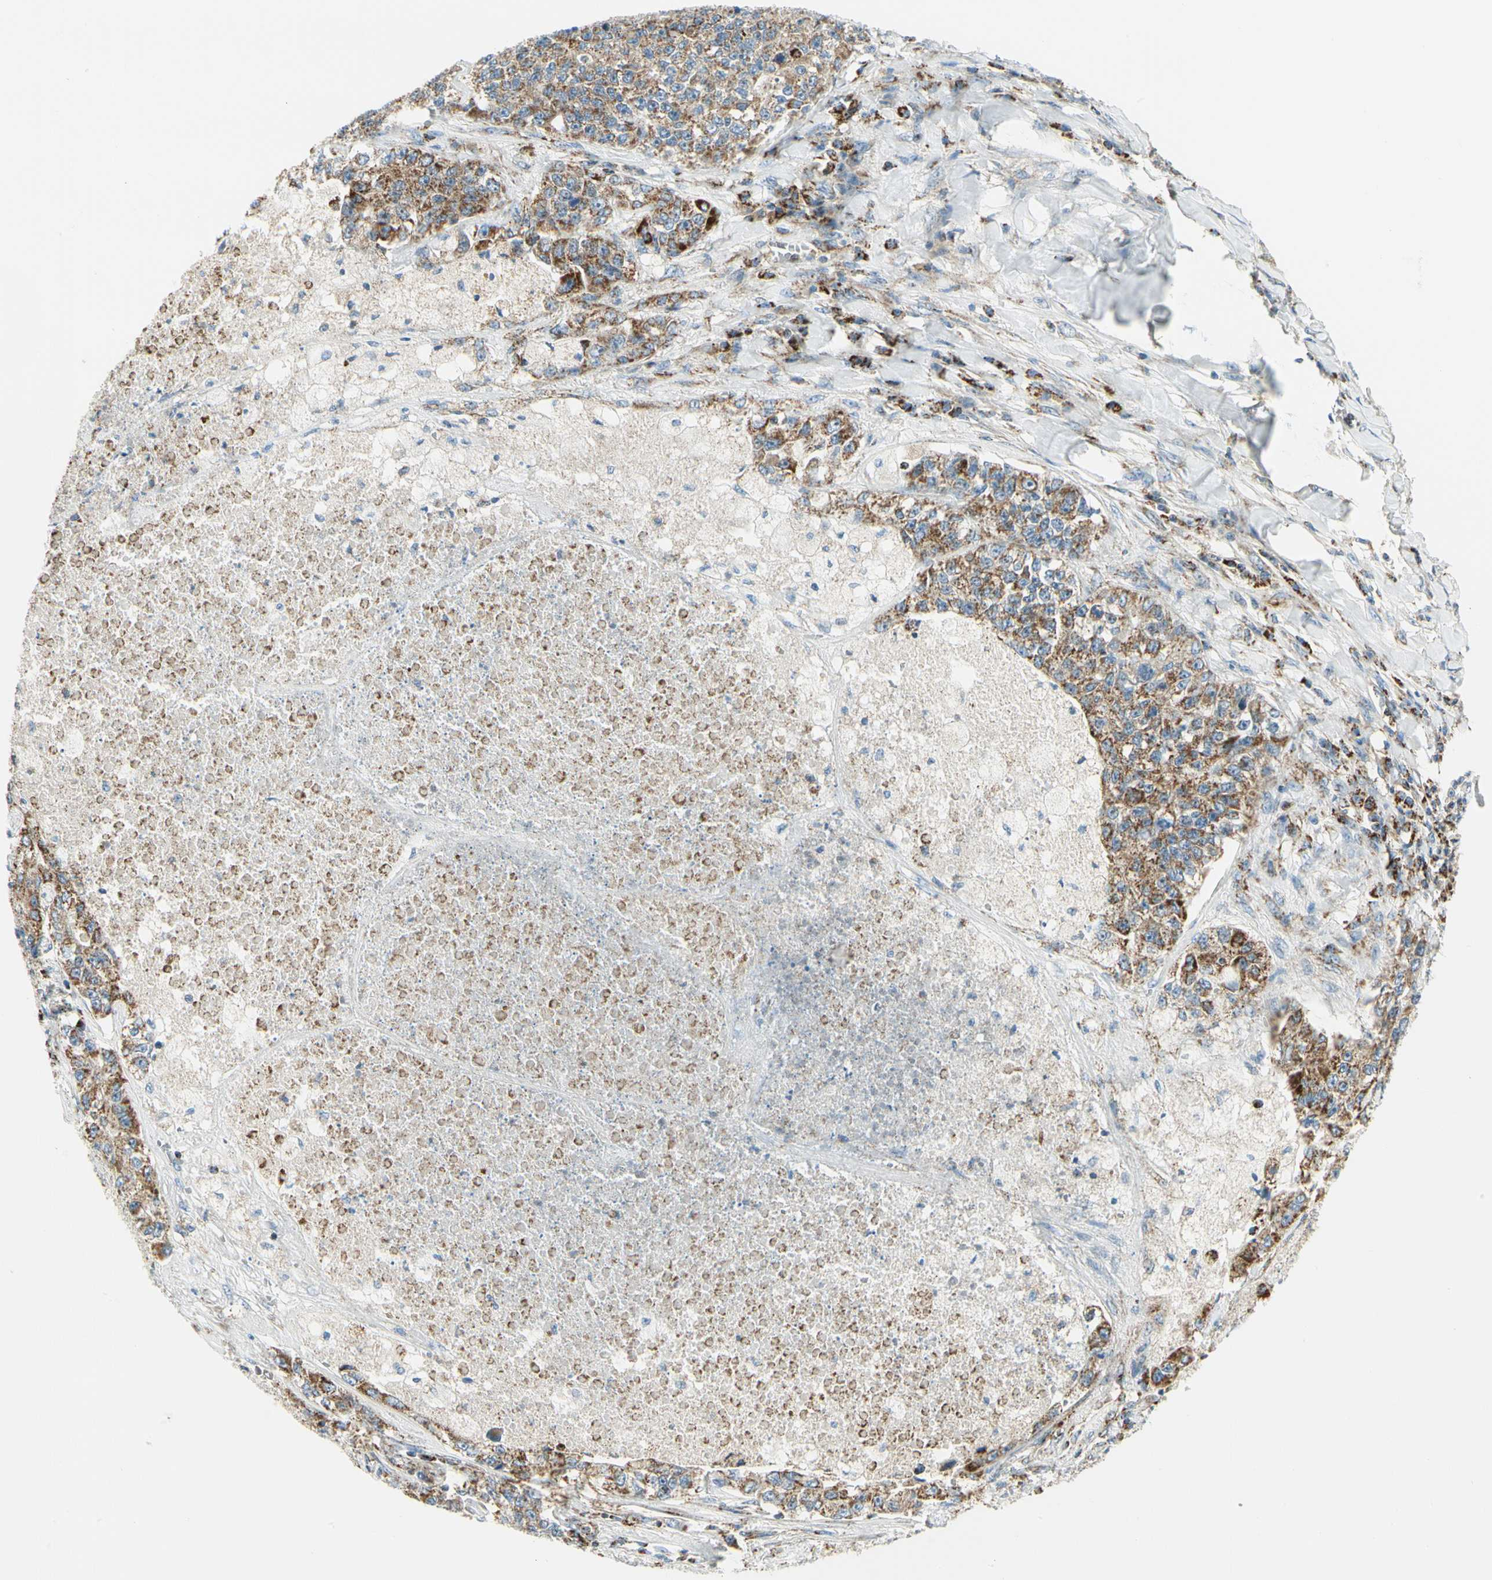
{"staining": {"intensity": "moderate", "quantity": ">75%", "location": "cytoplasmic/membranous"}, "tissue": "lung cancer", "cell_type": "Tumor cells", "image_type": "cancer", "snomed": [{"axis": "morphology", "description": "Adenocarcinoma, NOS"}, {"axis": "topography", "description": "Lung"}], "caption": "Immunohistochemistry (DAB) staining of lung cancer (adenocarcinoma) demonstrates moderate cytoplasmic/membranous protein staining in about >75% of tumor cells.", "gene": "TBC1D10A", "patient": {"sex": "male", "age": 49}}